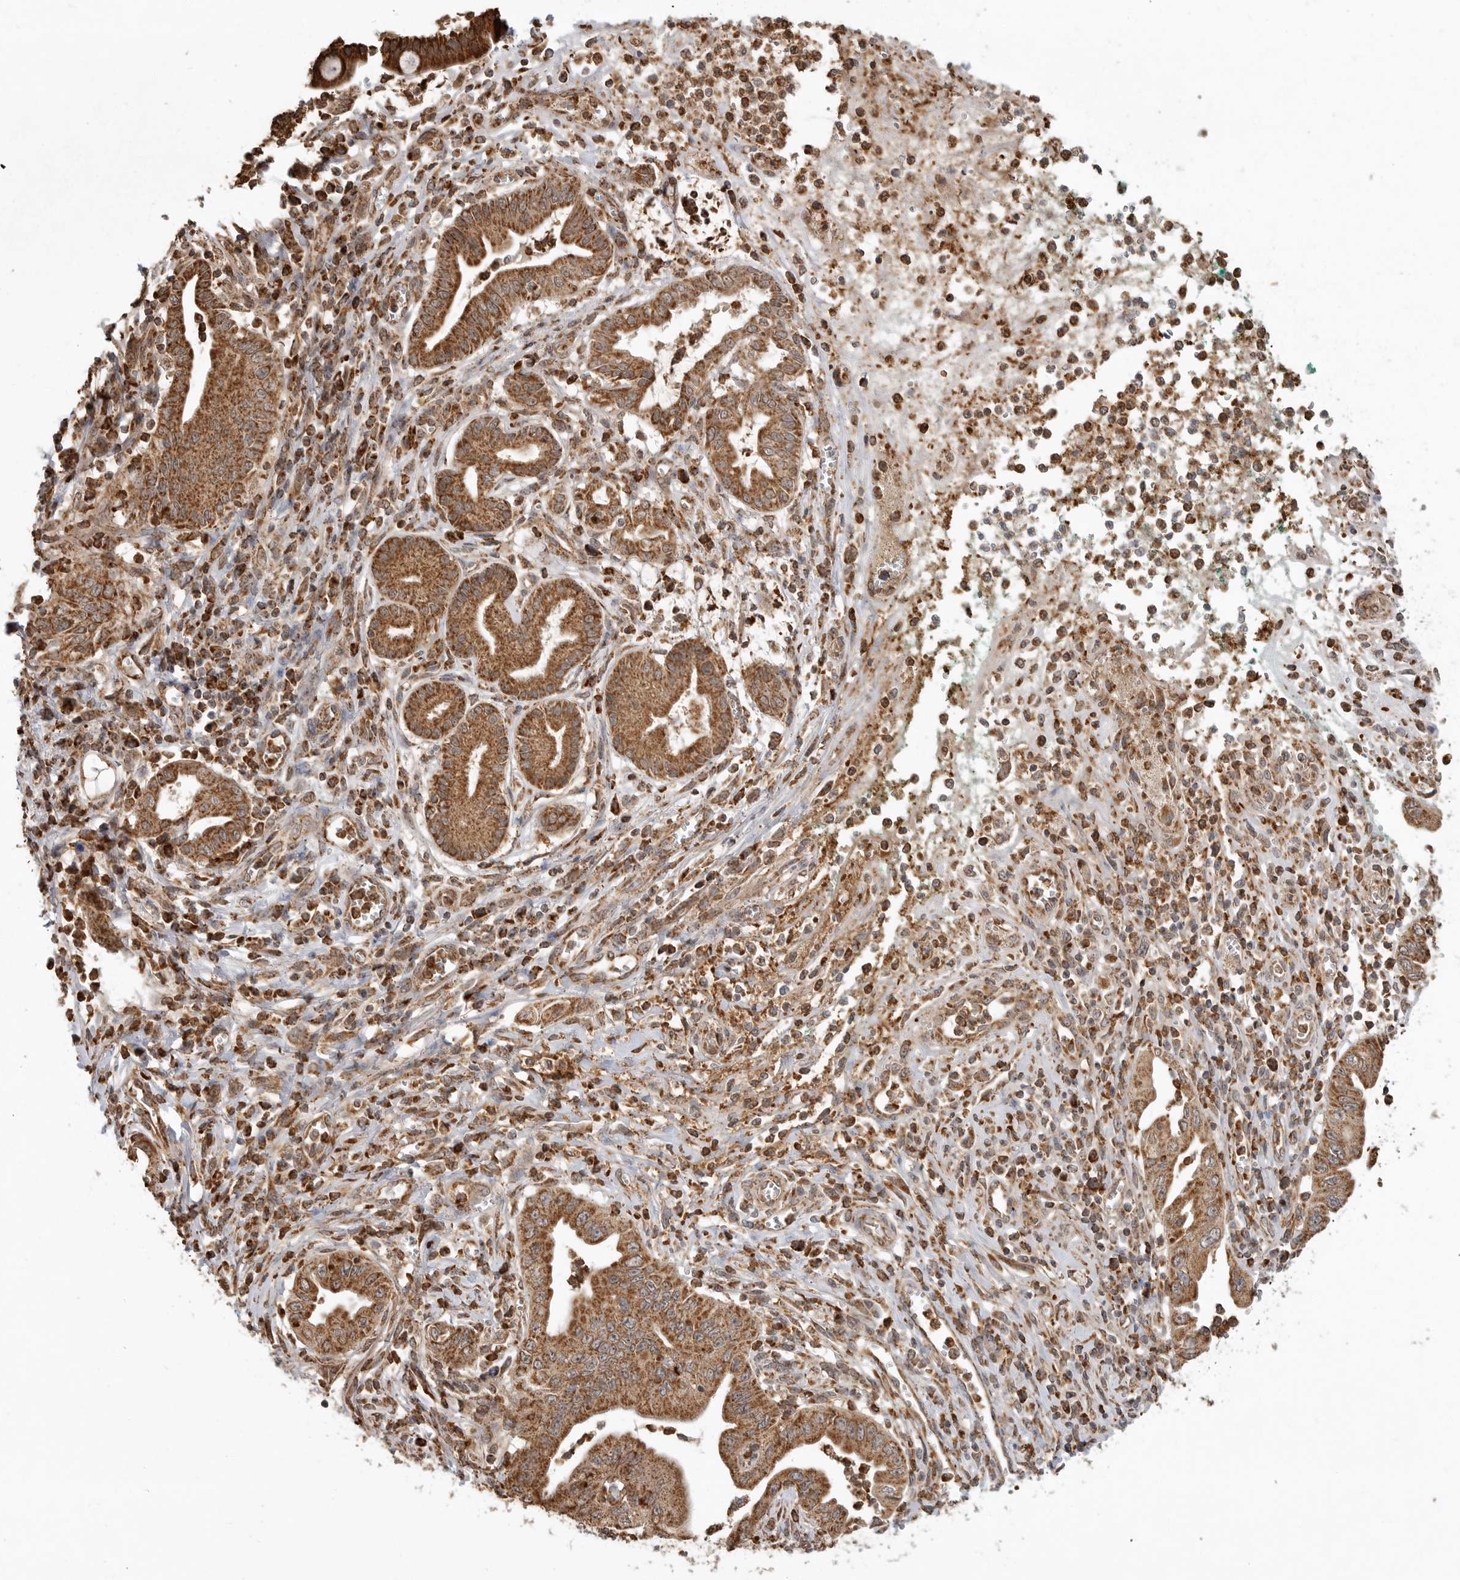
{"staining": {"intensity": "strong", "quantity": ">75%", "location": "cytoplasmic/membranous"}, "tissue": "pancreatic cancer", "cell_type": "Tumor cells", "image_type": "cancer", "snomed": [{"axis": "morphology", "description": "Adenocarcinoma, NOS"}, {"axis": "topography", "description": "Pancreas"}], "caption": "Protein analysis of adenocarcinoma (pancreatic) tissue demonstrates strong cytoplasmic/membranous positivity in about >75% of tumor cells.", "gene": "GCNT2", "patient": {"sex": "male", "age": 78}}